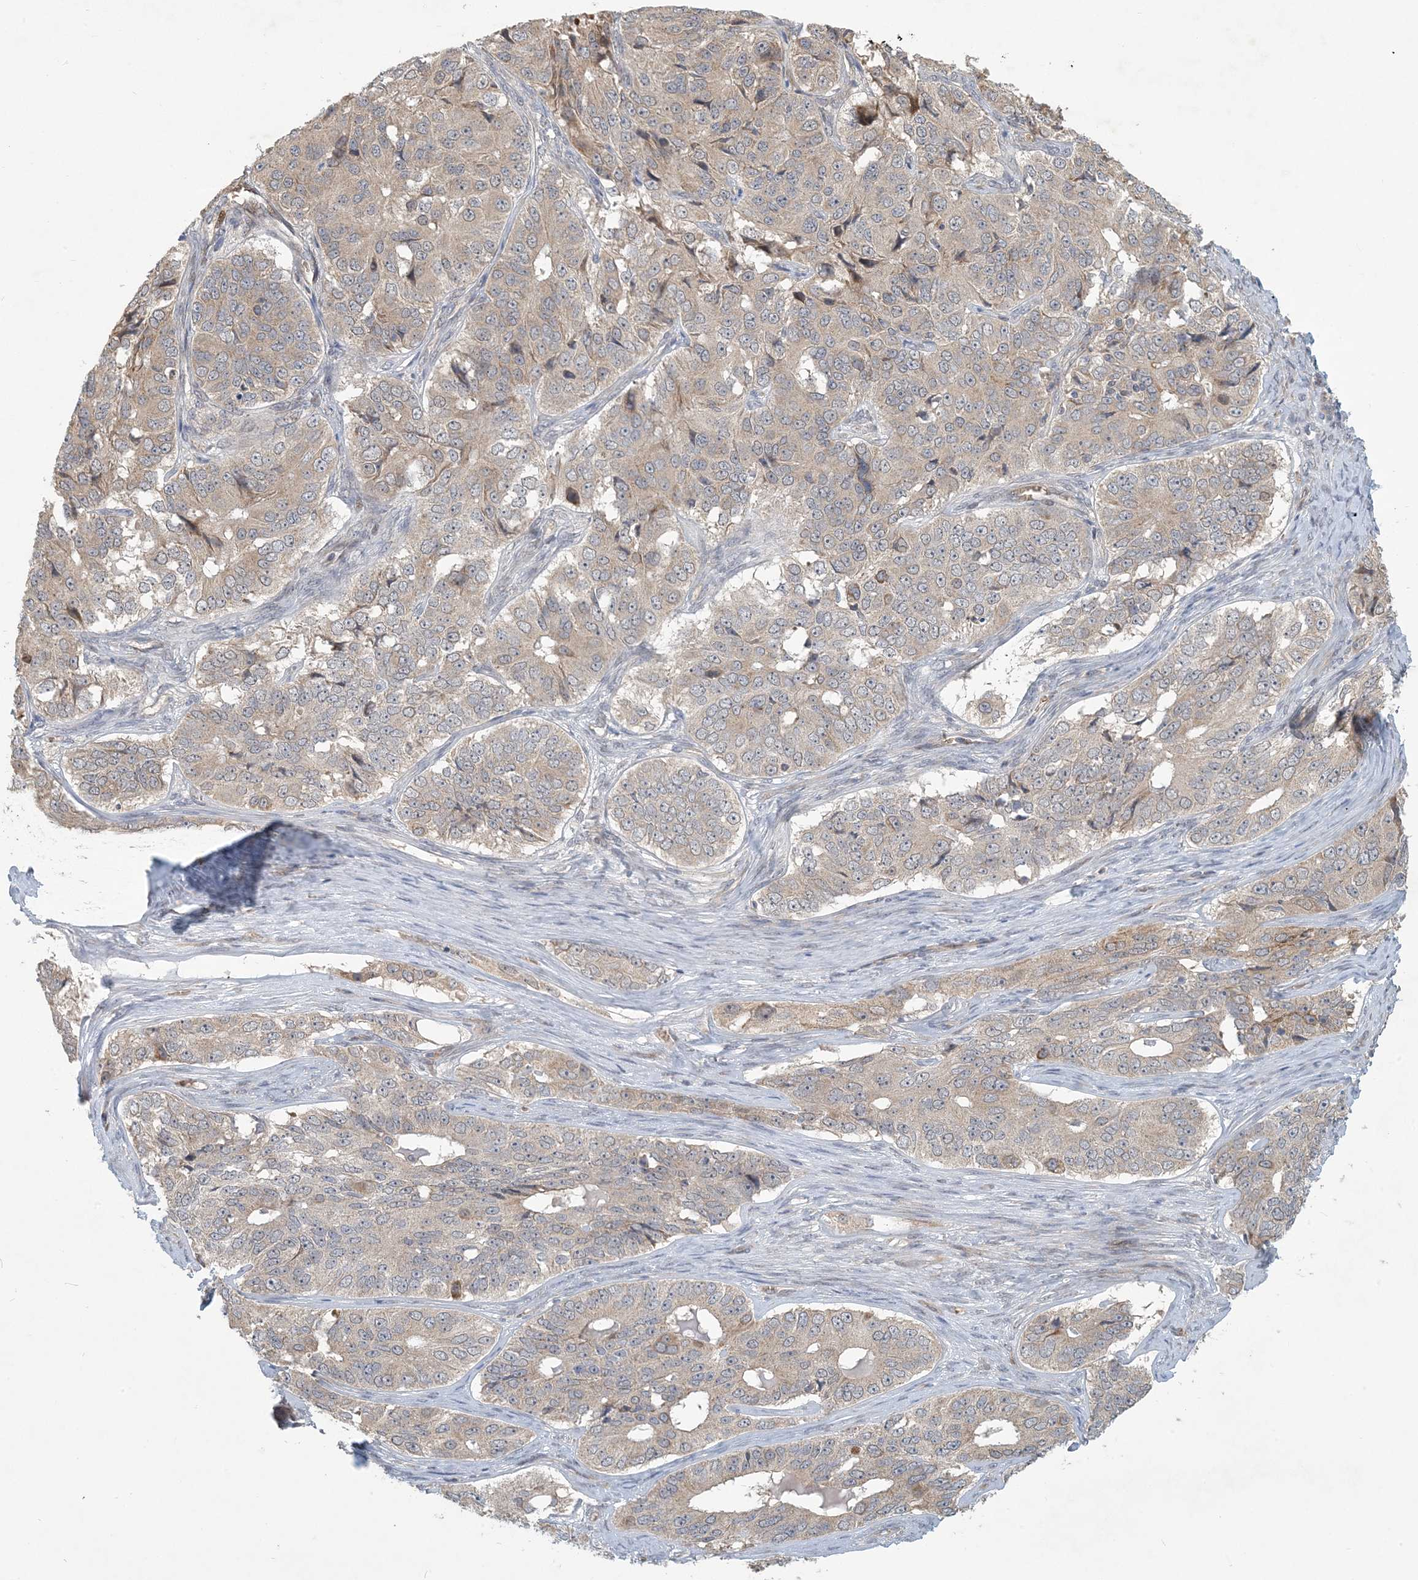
{"staining": {"intensity": "weak", "quantity": ">75%", "location": "cytoplasmic/membranous"}, "tissue": "ovarian cancer", "cell_type": "Tumor cells", "image_type": "cancer", "snomed": [{"axis": "morphology", "description": "Carcinoma, endometroid"}, {"axis": "topography", "description": "Ovary"}], "caption": "Tumor cells reveal low levels of weak cytoplasmic/membranous staining in about >75% of cells in human ovarian endometroid carcinoma. The protein of interest is stained brown, and the nuclei are stained in blue (DAB IHC with brightfield microscopy, high magnification).", "gene": "PUSL1", "patient": {"sex": "female", "age": 51}}